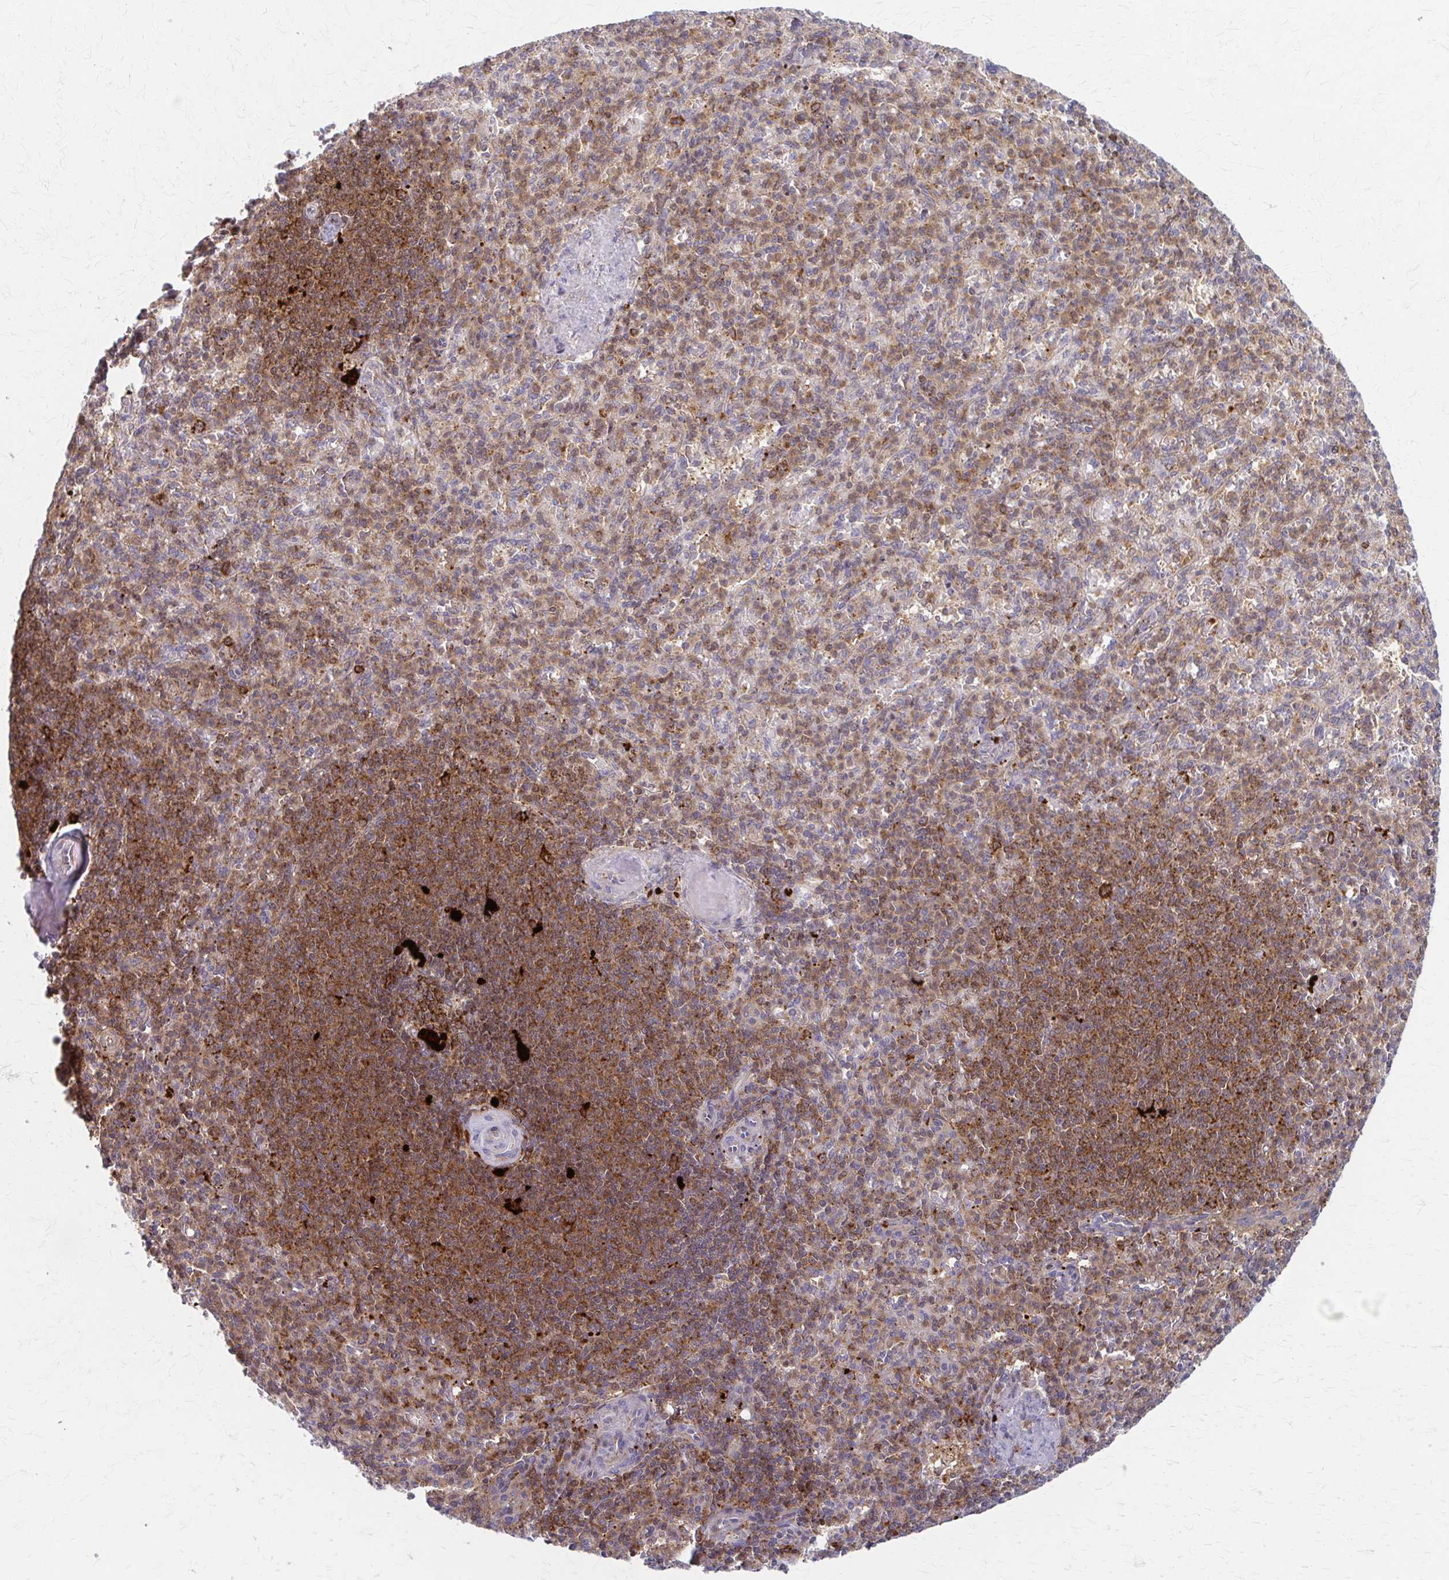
{"staining": {"intensity": "weak", "quantity": "25%-75%", "location": "cytoplasmic/membranous"}, "tissue": "spleen", "cell_type": "Cells in red pulp", "image_type": "normal", "snomed": [{"axis": "morphology", "description": "Normal tissue, NOS"}, {"axis": "topography", "description": "Spleen"}], "caption": "Immunohistochemistry micrograph of unremarkable spleen stained for a protein (brown), which shows low levels of weak cytoplasmic/membranous positivity in about 25%-75% of cells in red pulp.", "gene": "ARHGAP35", "patient": {"sex": "female", "age": 74}}